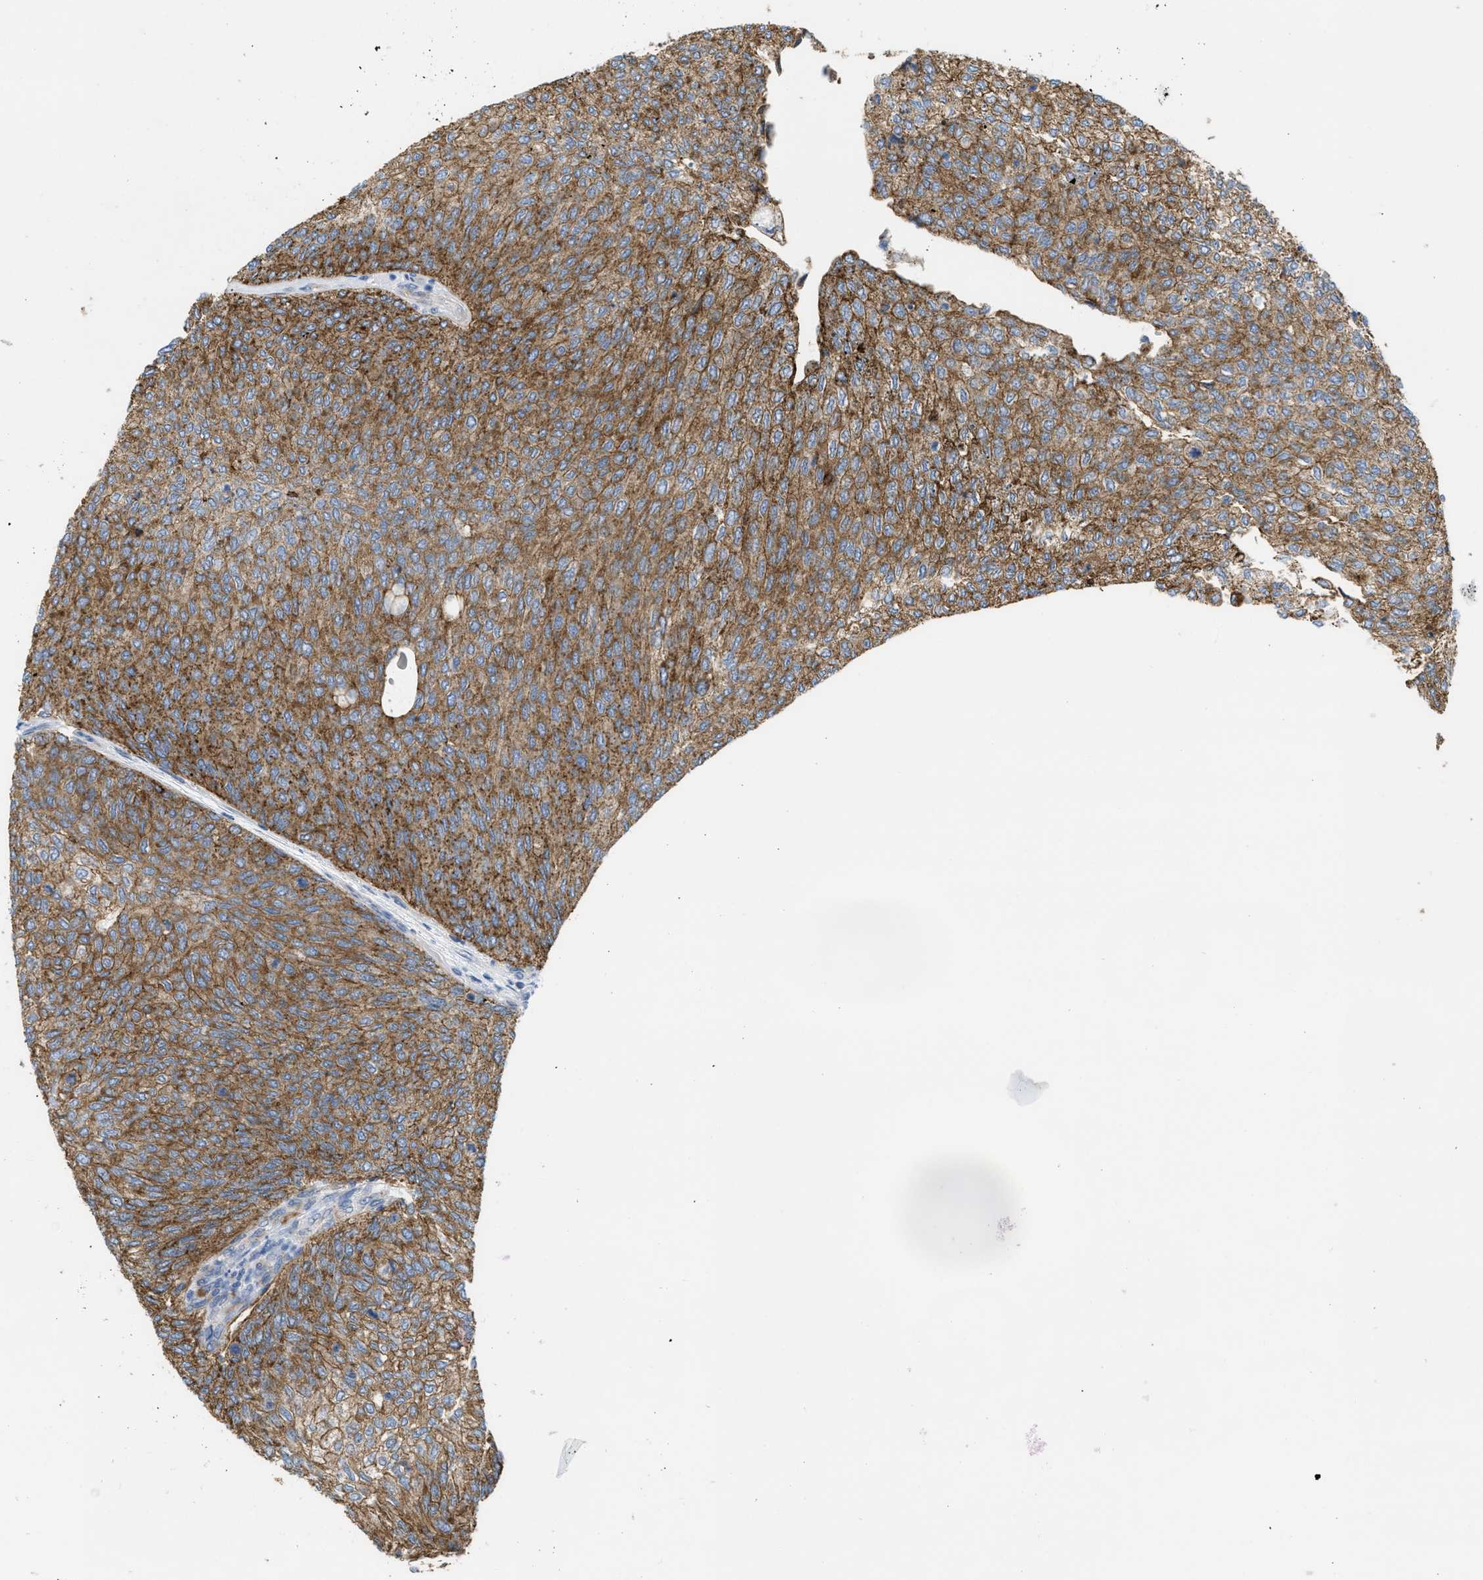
{"staining": {"intensity": "strong", "quantity": ">75%", "location": "cytoplasmic/membranous"}, "tissue": "urothelial cancer", "cell_type": "Tumor cells", "image_type": "cancer", "snomed": [{"axis": "morphology", "description": "Urothelial carcinoma, Low grade"}, {"axis": "topography", "description": "Urinary bladder"}], "caption": "The immunohistochemical stain highlights strong cytoplasmic/membranous expression in tumor cells of urothelial cancer tissue.", "gene": "BTN3A1", "patient": {"sex": "female", "age": 79}}